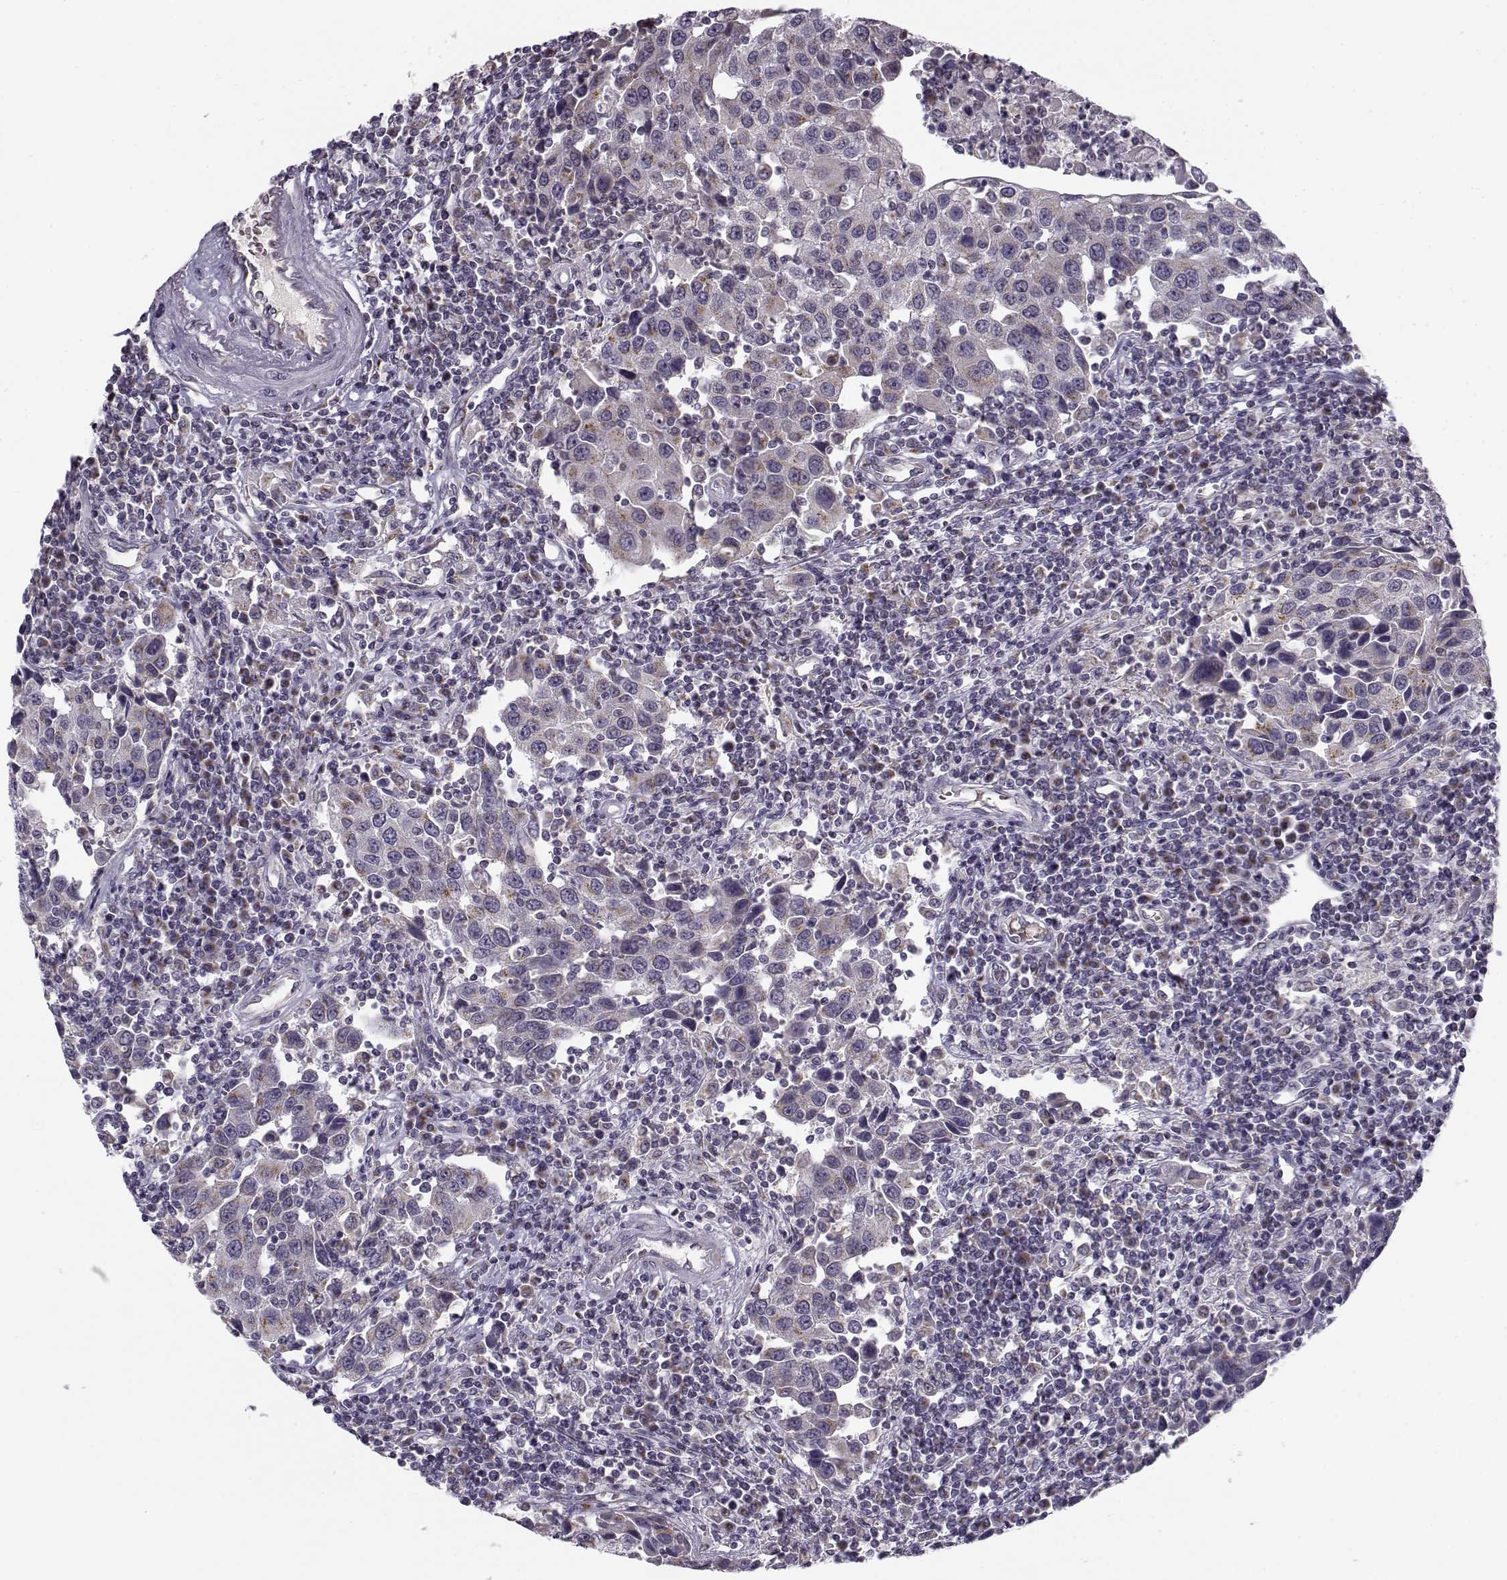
{"staining": {"intensity": "weak", "quantity": ">75%", "location": "cytoplasmic/membranous"}, "tissue": "urothelial cancer", "cell_type": "Tumor cells", "image_type": "cancer", "snomed": [{"axis": "morphology", "description": "Urothelial carcinoma, High grade"}, {"axis": "topography", "description": "Urinary bladder"}], "caption": "Weak cytoplasmic/membranous expression is identified in about >75% of tumor cells in urothelial cancer.", "gene": "SLC4A5", "patient": {"sex": "female", "age": 85}}